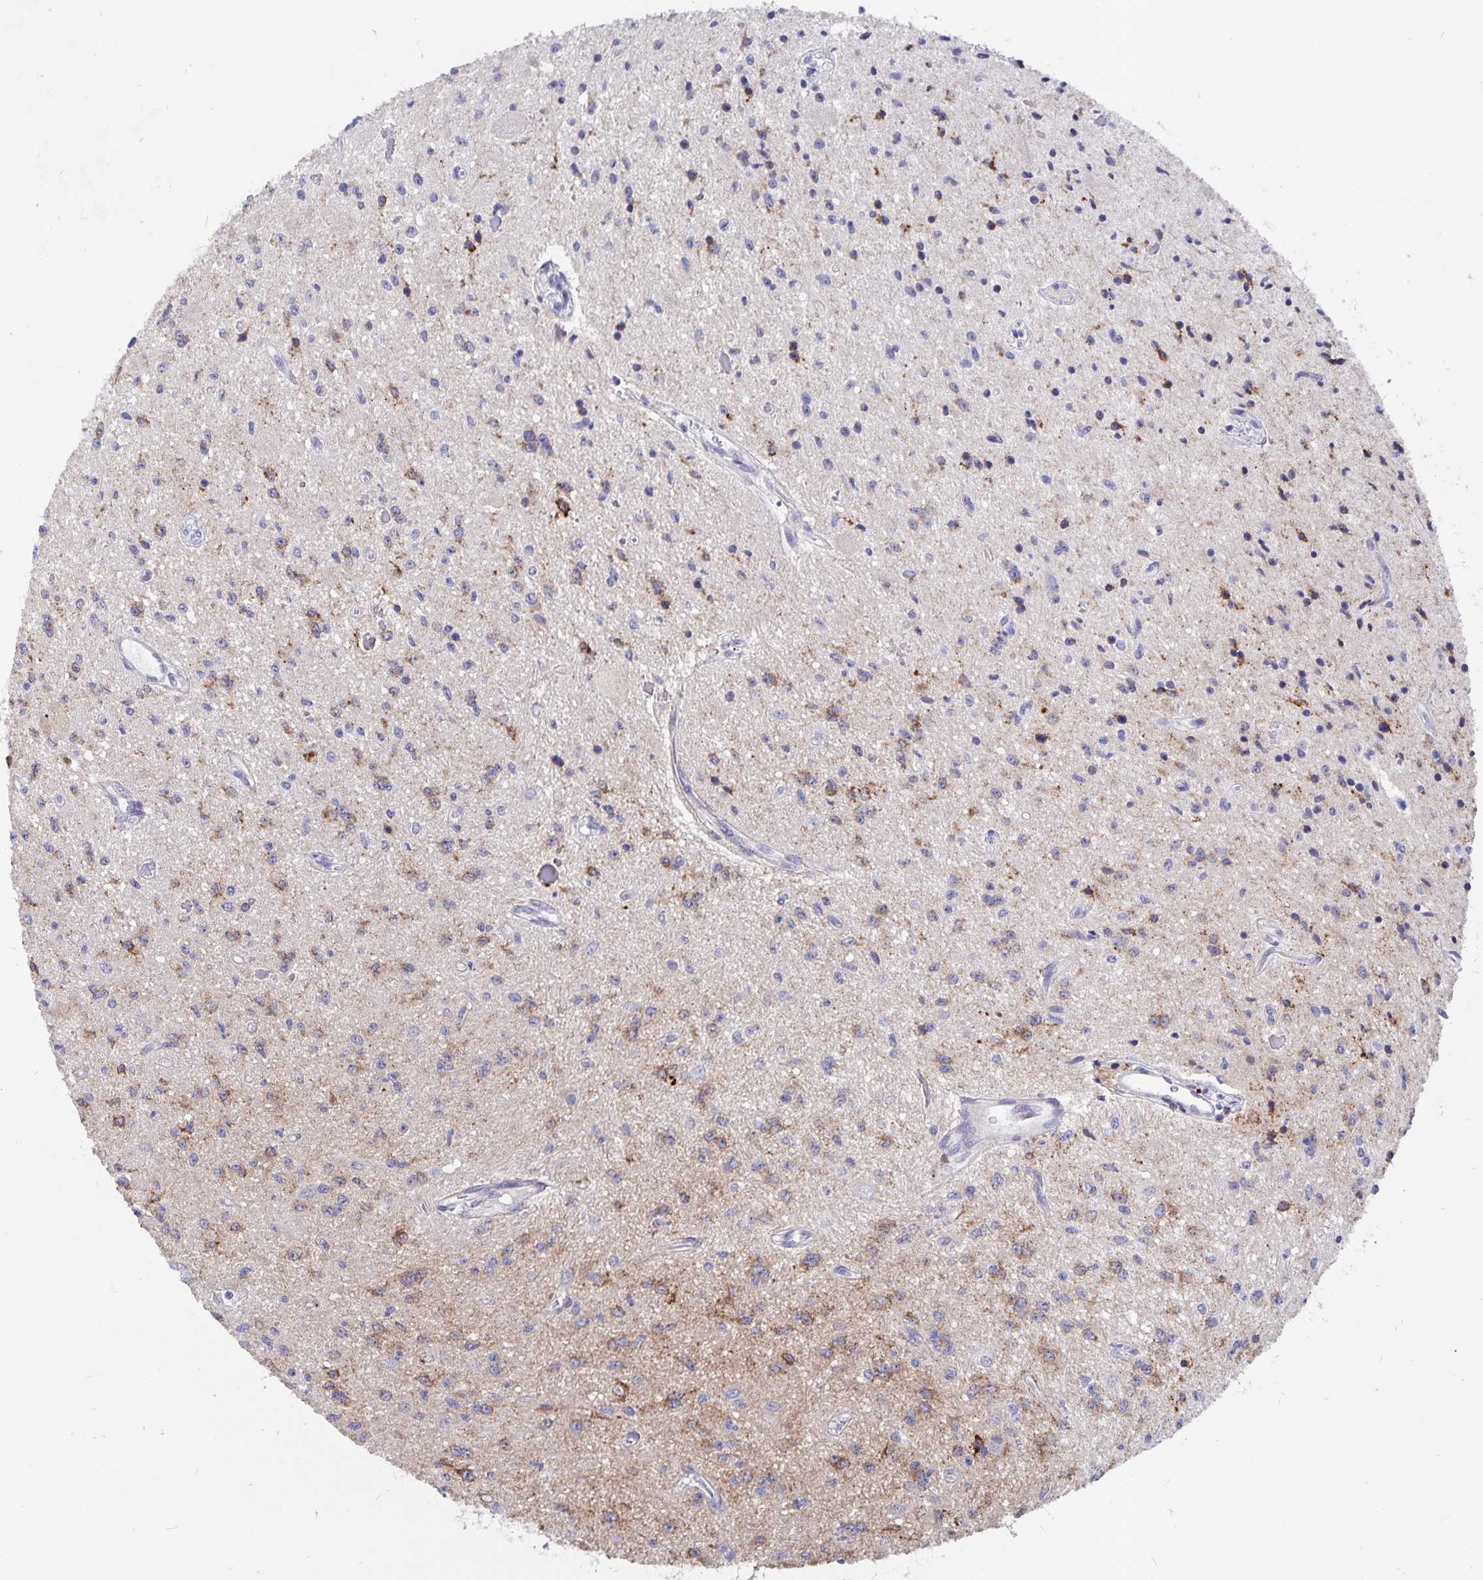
{"staining": {"intensity": "weak", "quantity": "25%-75%", "location": "cytoplasmic/membranous"}, "tissue": "glioma", "cell_type": "Tumor cells", "image_type": "cancer", "snomed": [{"axis": "morphology", "description": "Glioma, malignant, Low grade"}, {"axis": "topography", "description": "Cerebellum"}], "caption": "This is an image of IHC staining of malignant low-grade glioma, which shows weak expression in the cytoplasmic/membranous of tumor cells.", "gene": "SMOC1", "patient": {"sex": "female", "age": 14}}